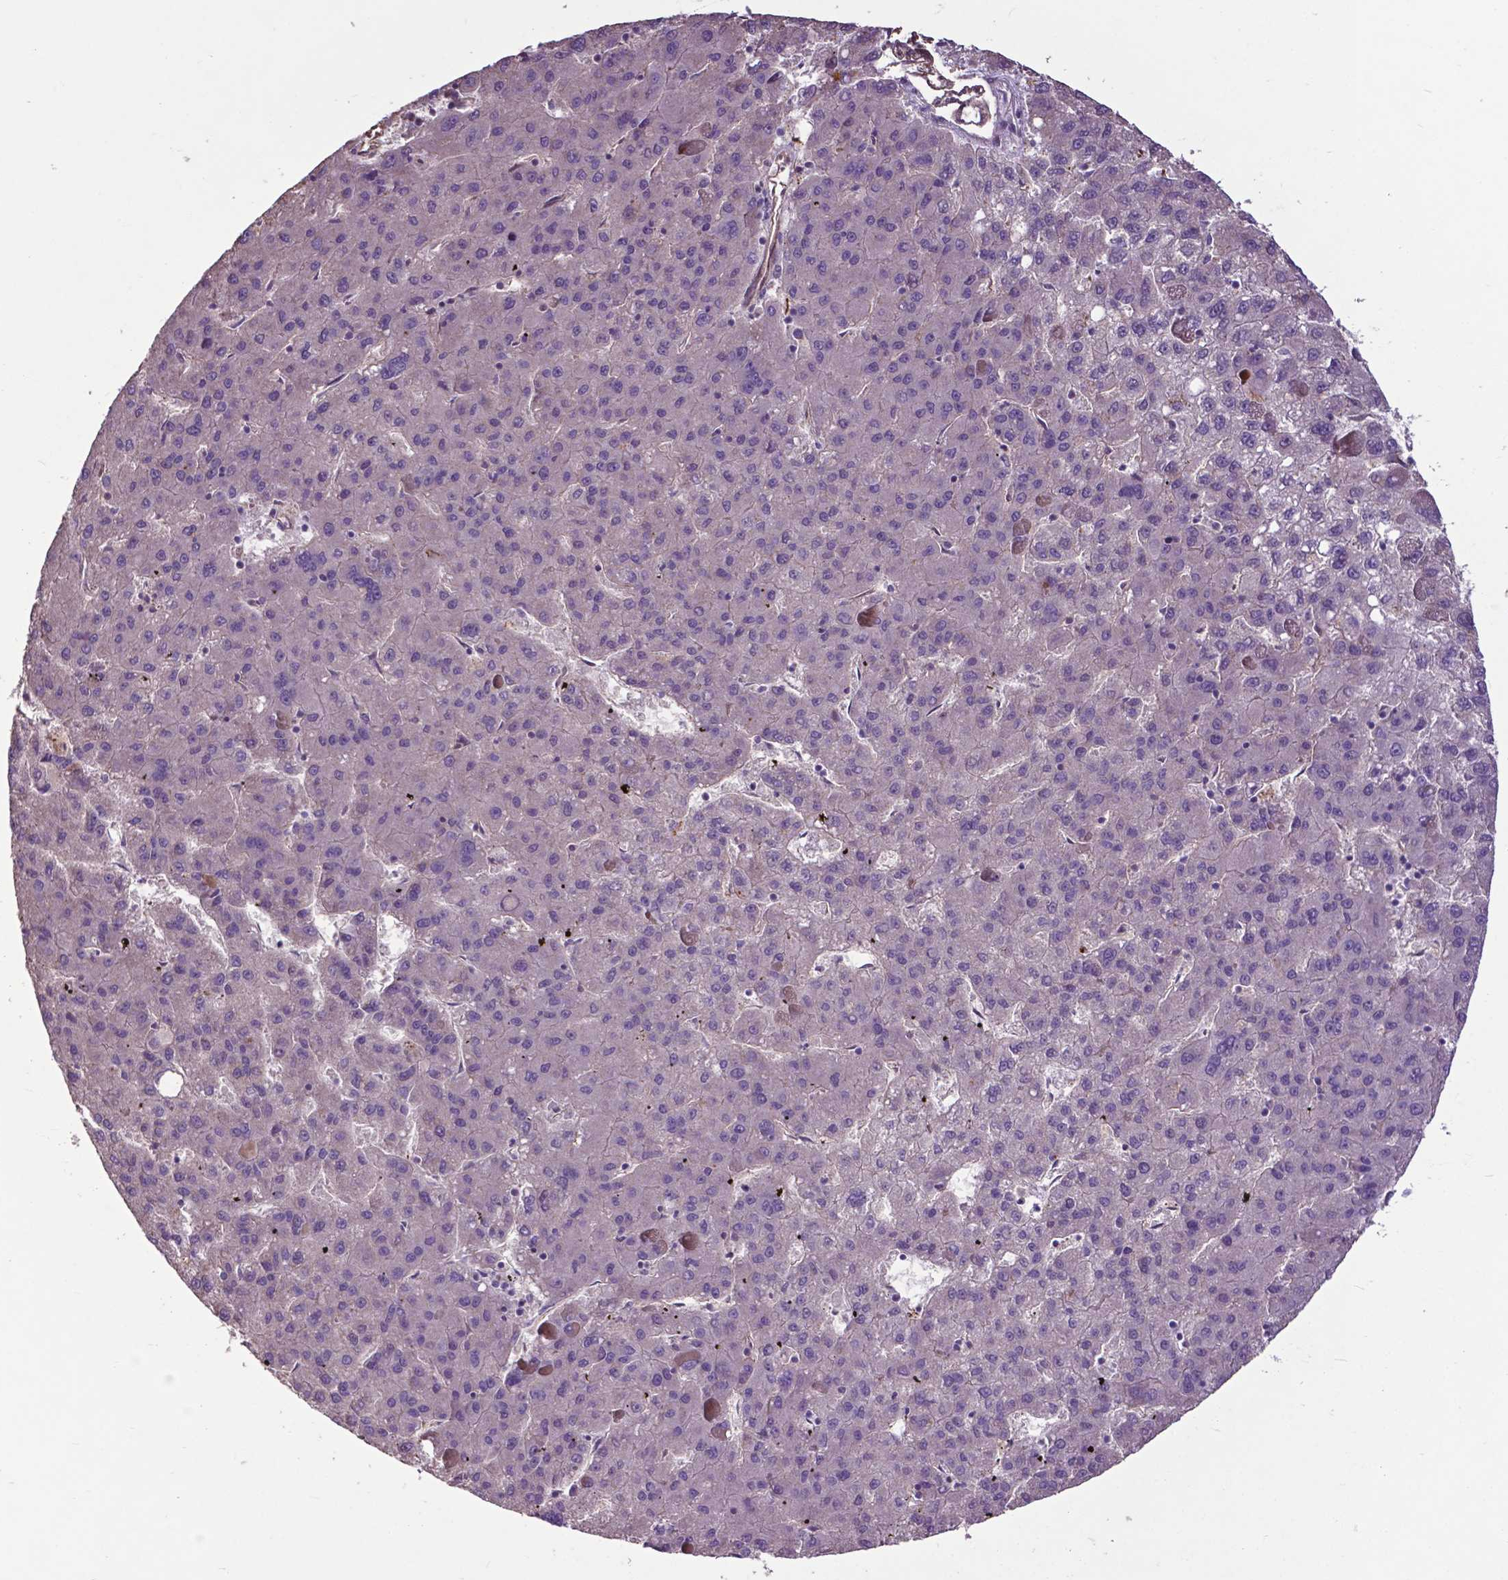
{"staining": {"intensity": "negative", "quantity": "none", "location": "none"}, "tissue": "liver cancer", "cell_type": "Tumor cells", "image_type": "cancer", "snomed": [{"axis": "morphology", "description": "Carcinoma, Hepatocellular, NOS"}, {"axis": "topography", "description": "Liver"}], "caption": "Immunohistochemistry image of neoplastic tissue: human liver cancer stained with DAB (3,3'-diaminobenzidine) shows no significant protein expression in tumor cells.", "gene": "PDLIM1", "patient": {"sex": "female", "age": 82}}